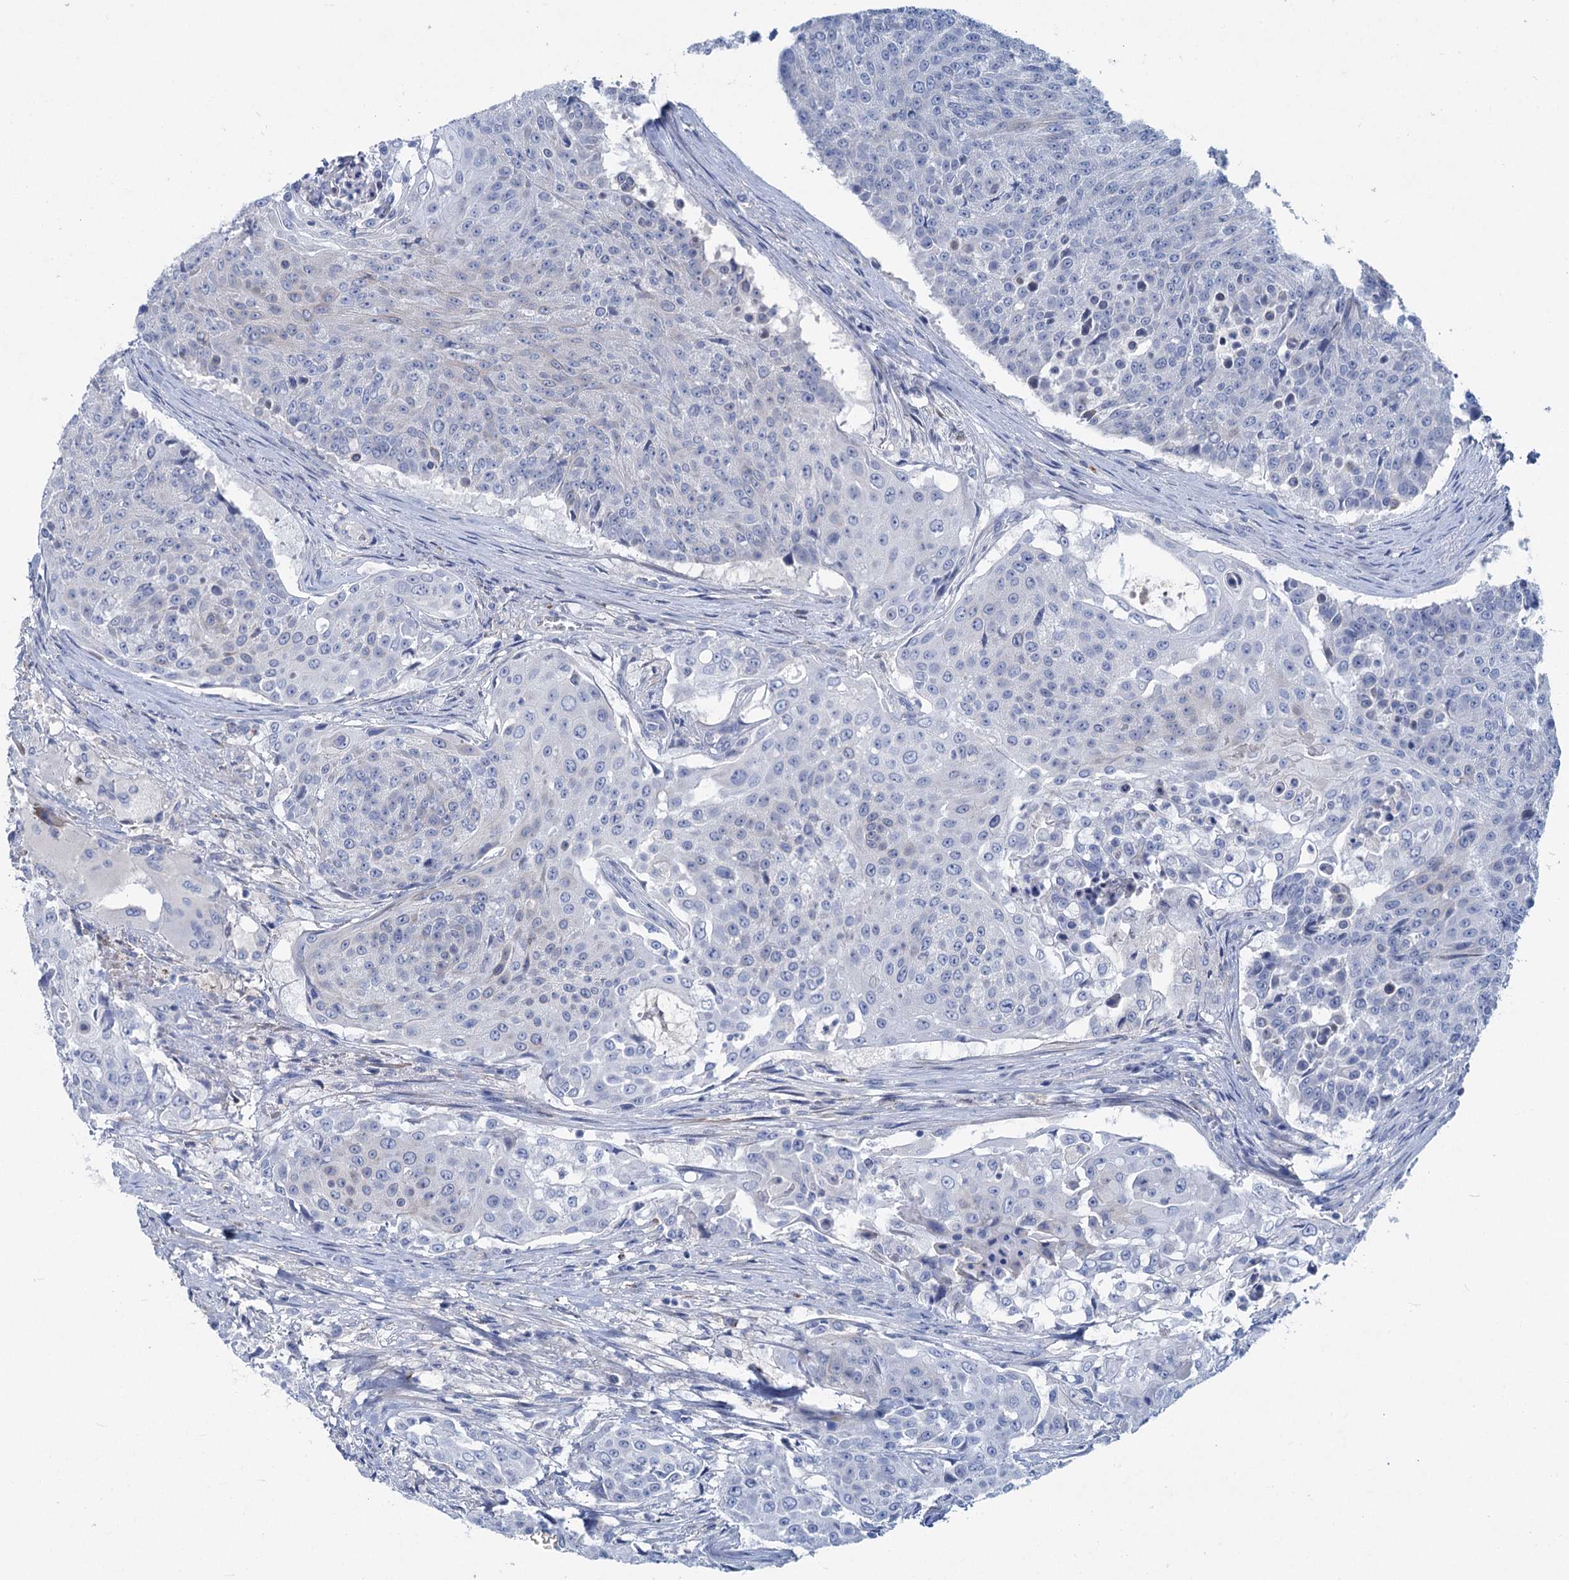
{"staining": {"intensity": "negative", "quantity": "none", "location": "none"}, "tissue": "urothelial cancer", "cell_type": "Tumor cells", "image_type": "cancer", "snomed": [{"axis": "morphology", "description": "Urothelial carcinoma, High grade"}, {"axis": "topography", "description": "Urinary bladder"}], "caption": "High power microscopy photomicrograph of an immunohistochemistry image of urothelial cancer, revealing no significant staining in tumor cells. The staining is performed using DAB brown chromogen with nuclei counter-stained in using hematoxylin.", "gene": "CHDH", "patient": {"sex": "female", "age": 63}}